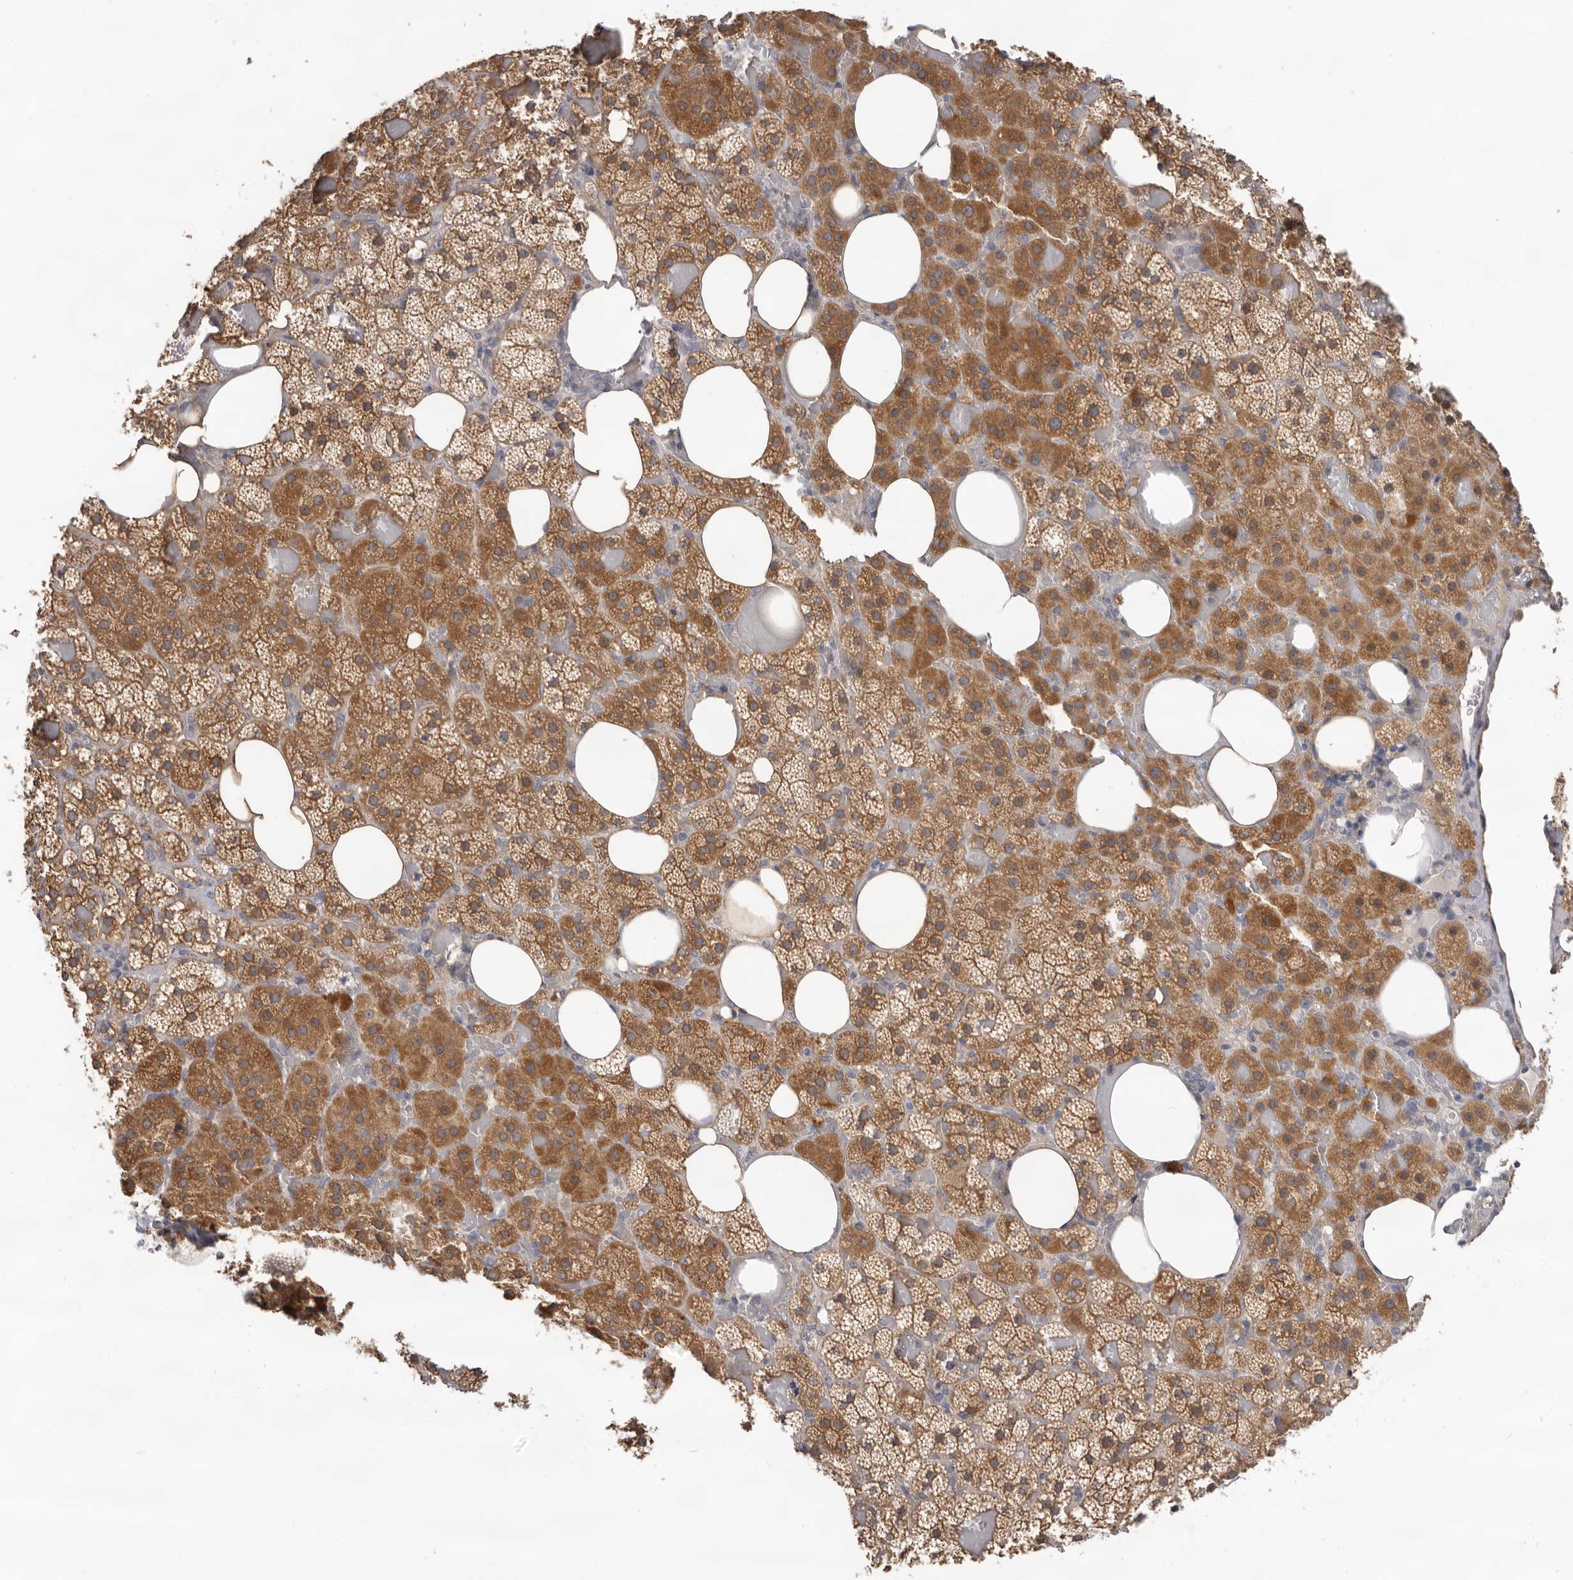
{"staining": {"intensity": "strong", "quantity": ">75%", "location": "cytoplasmic/membranous,nuclear"}, "tissue": "adrenal gland", "cell_type": "Glandular cells", "image_type": "normal", "snomed": [{"axis": "morphology", "description": "Normal tissue, NOS"}, {"axis": "topography", "description": "Adrenal gland"}], "caption": "Immunohistochemical staining of normal adrenal gland demonstrates >75% levels of strong cytoplasmic/membranous,nuclear protein staining in about >75% of glandular cells.", "gene": "HINT3", "patient": {"sex": "female", "age": 59}}